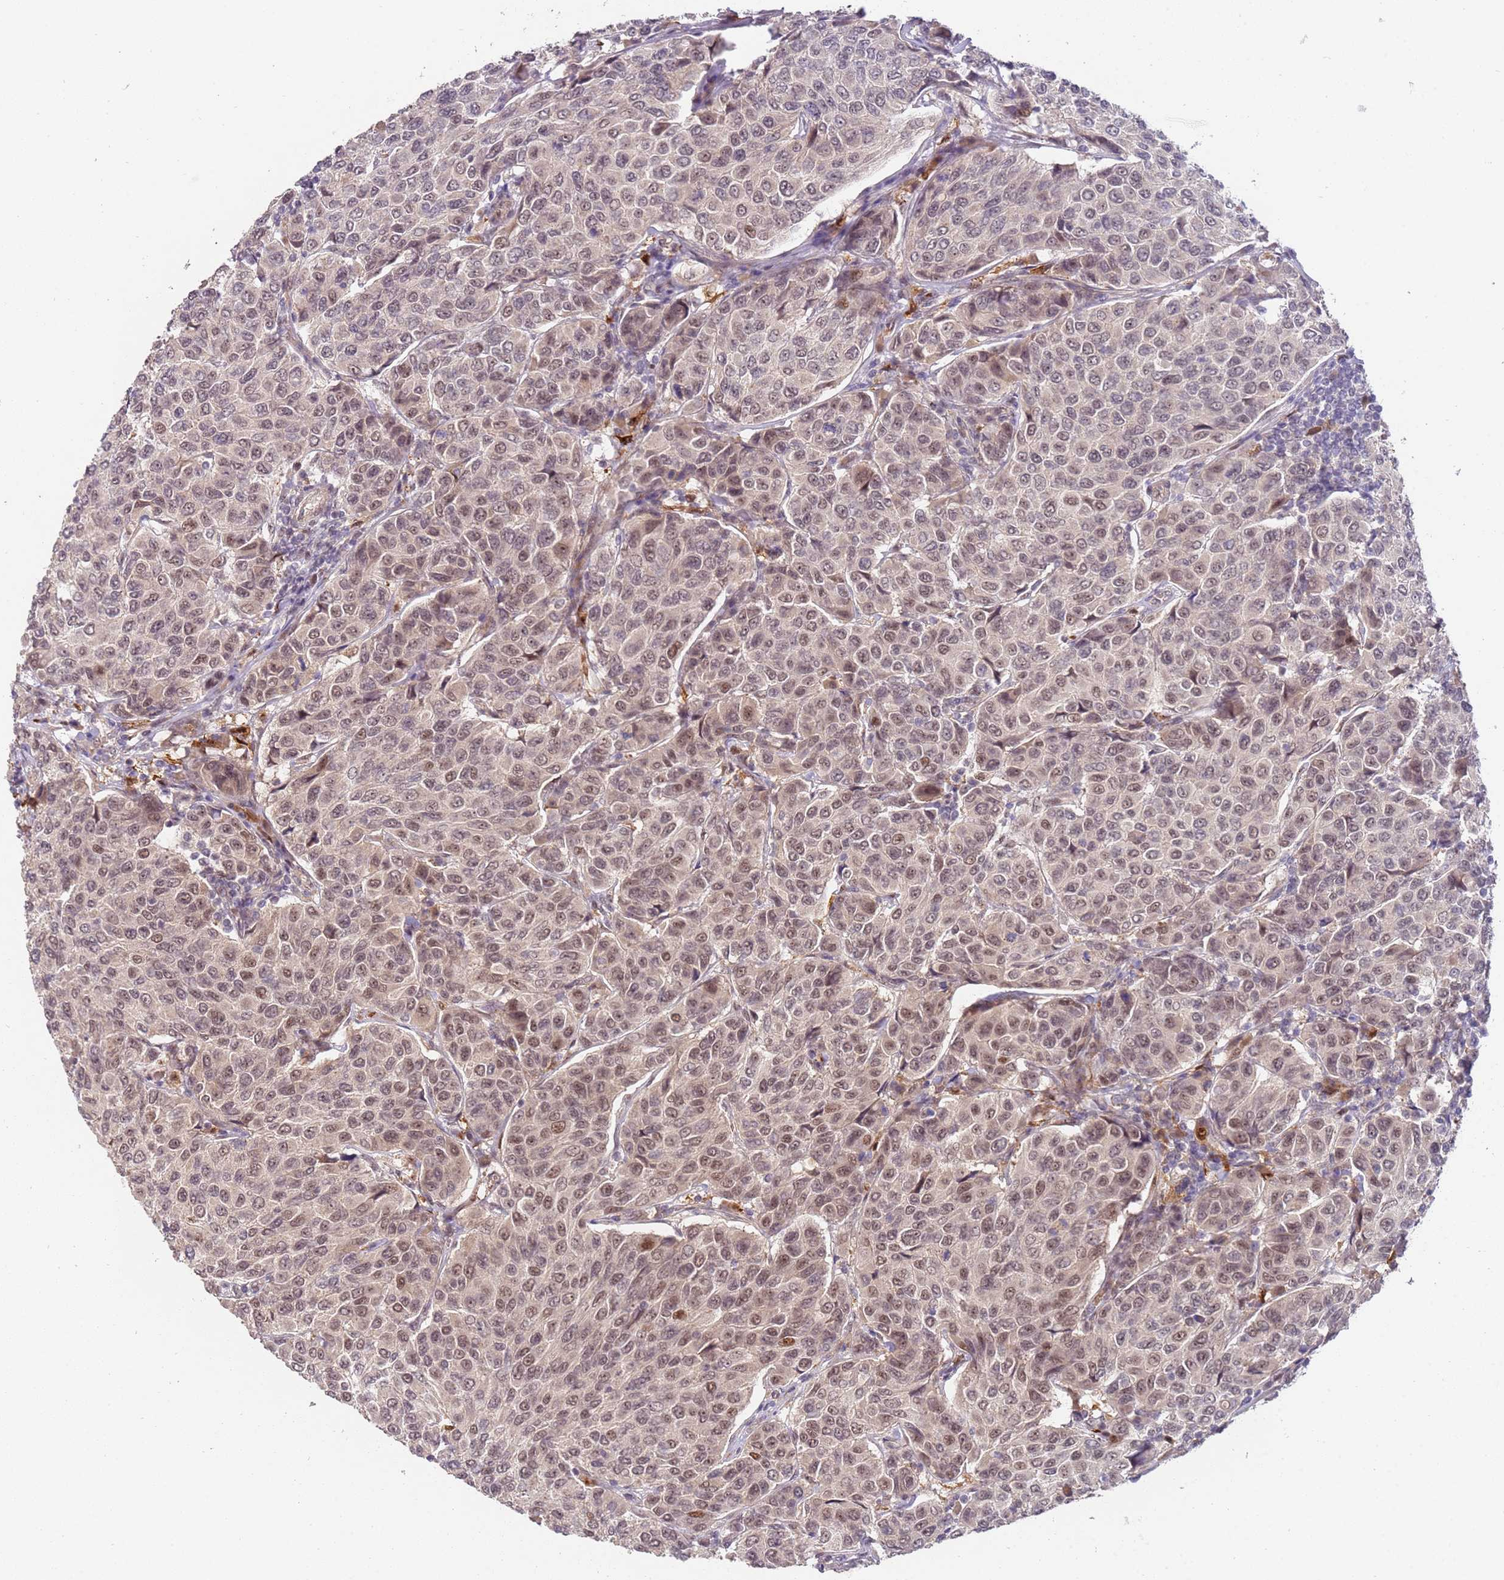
{"staining": {"intensity": "moderate", "quantity": "<25%", "location": "nuclear"}, "tissue": "breast cancer", "cell_type": "Tumor cells", "image_type": "cancer", "snomed": [{"axis": "morphology", "description": "Duct carcinoma"}, {"axis": "topography", "description": "Breast"}], "caption": "Approximately <25% of tumor cells in human breast cancer (intraductal carcinoma) reveal moderate nuclear protein staining as visualized by brown immunohistochemical staining.", "gene": "LGALSL", "patient": {"sex": "female", "age": 55}}